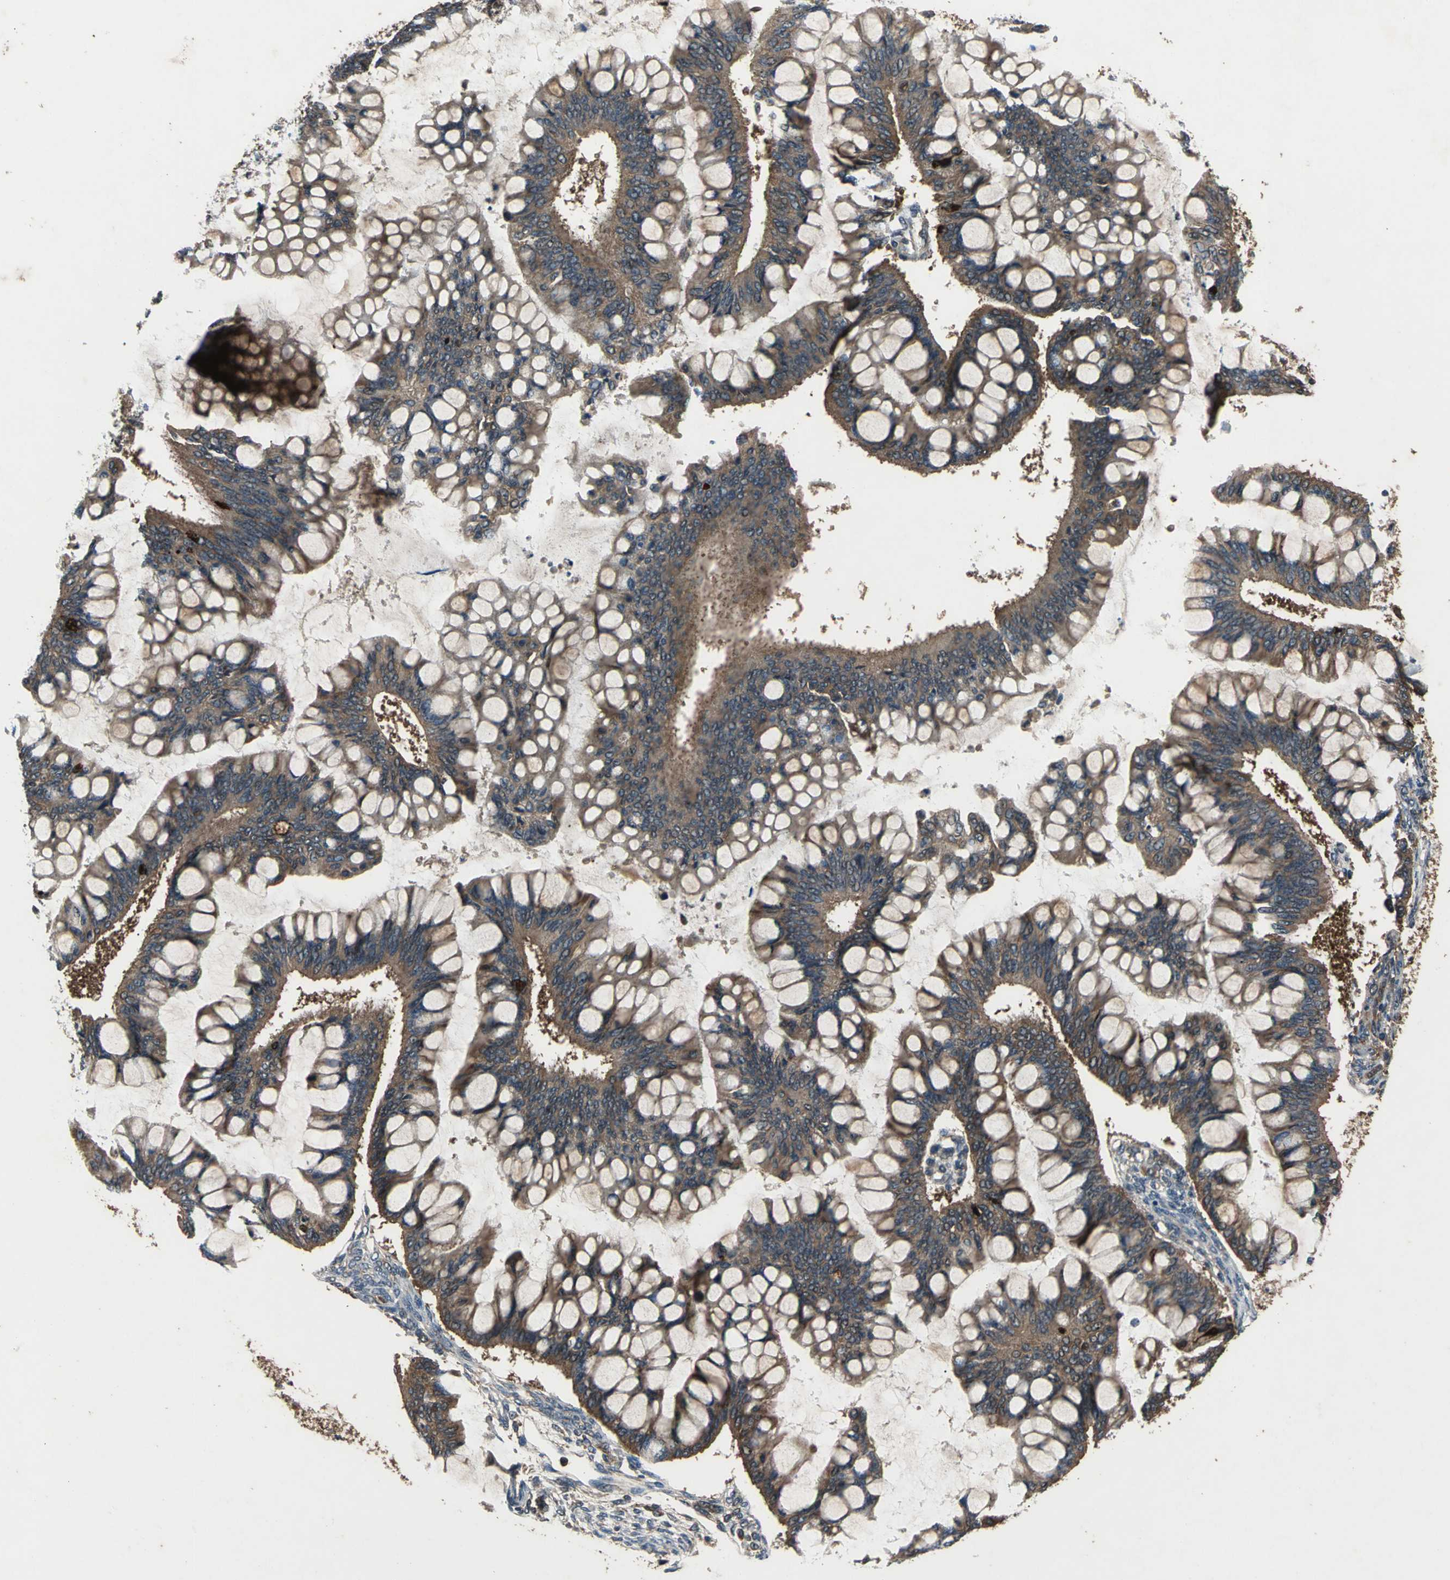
{"staining": {"intensity": "strong", "quantity": ">75%", "location": "cytoplasmic/membranous"}, "tissue": "ovarian cancer", "cell_type": "Tumor cells", "image_type": "cancer", "snomed": [{"axis": "morphology", "description": "Cystadenocarcinoma, mucinous, NOS"}, {"axis": "topography", "description": "Ovary"}], "caption": "Ovarian cancer stained for a protein displays strong cytoplasmic/membranous positivity in tumor cells.", "gene": "ZNF608", "patient": {"sex": "female", "age": 73}}